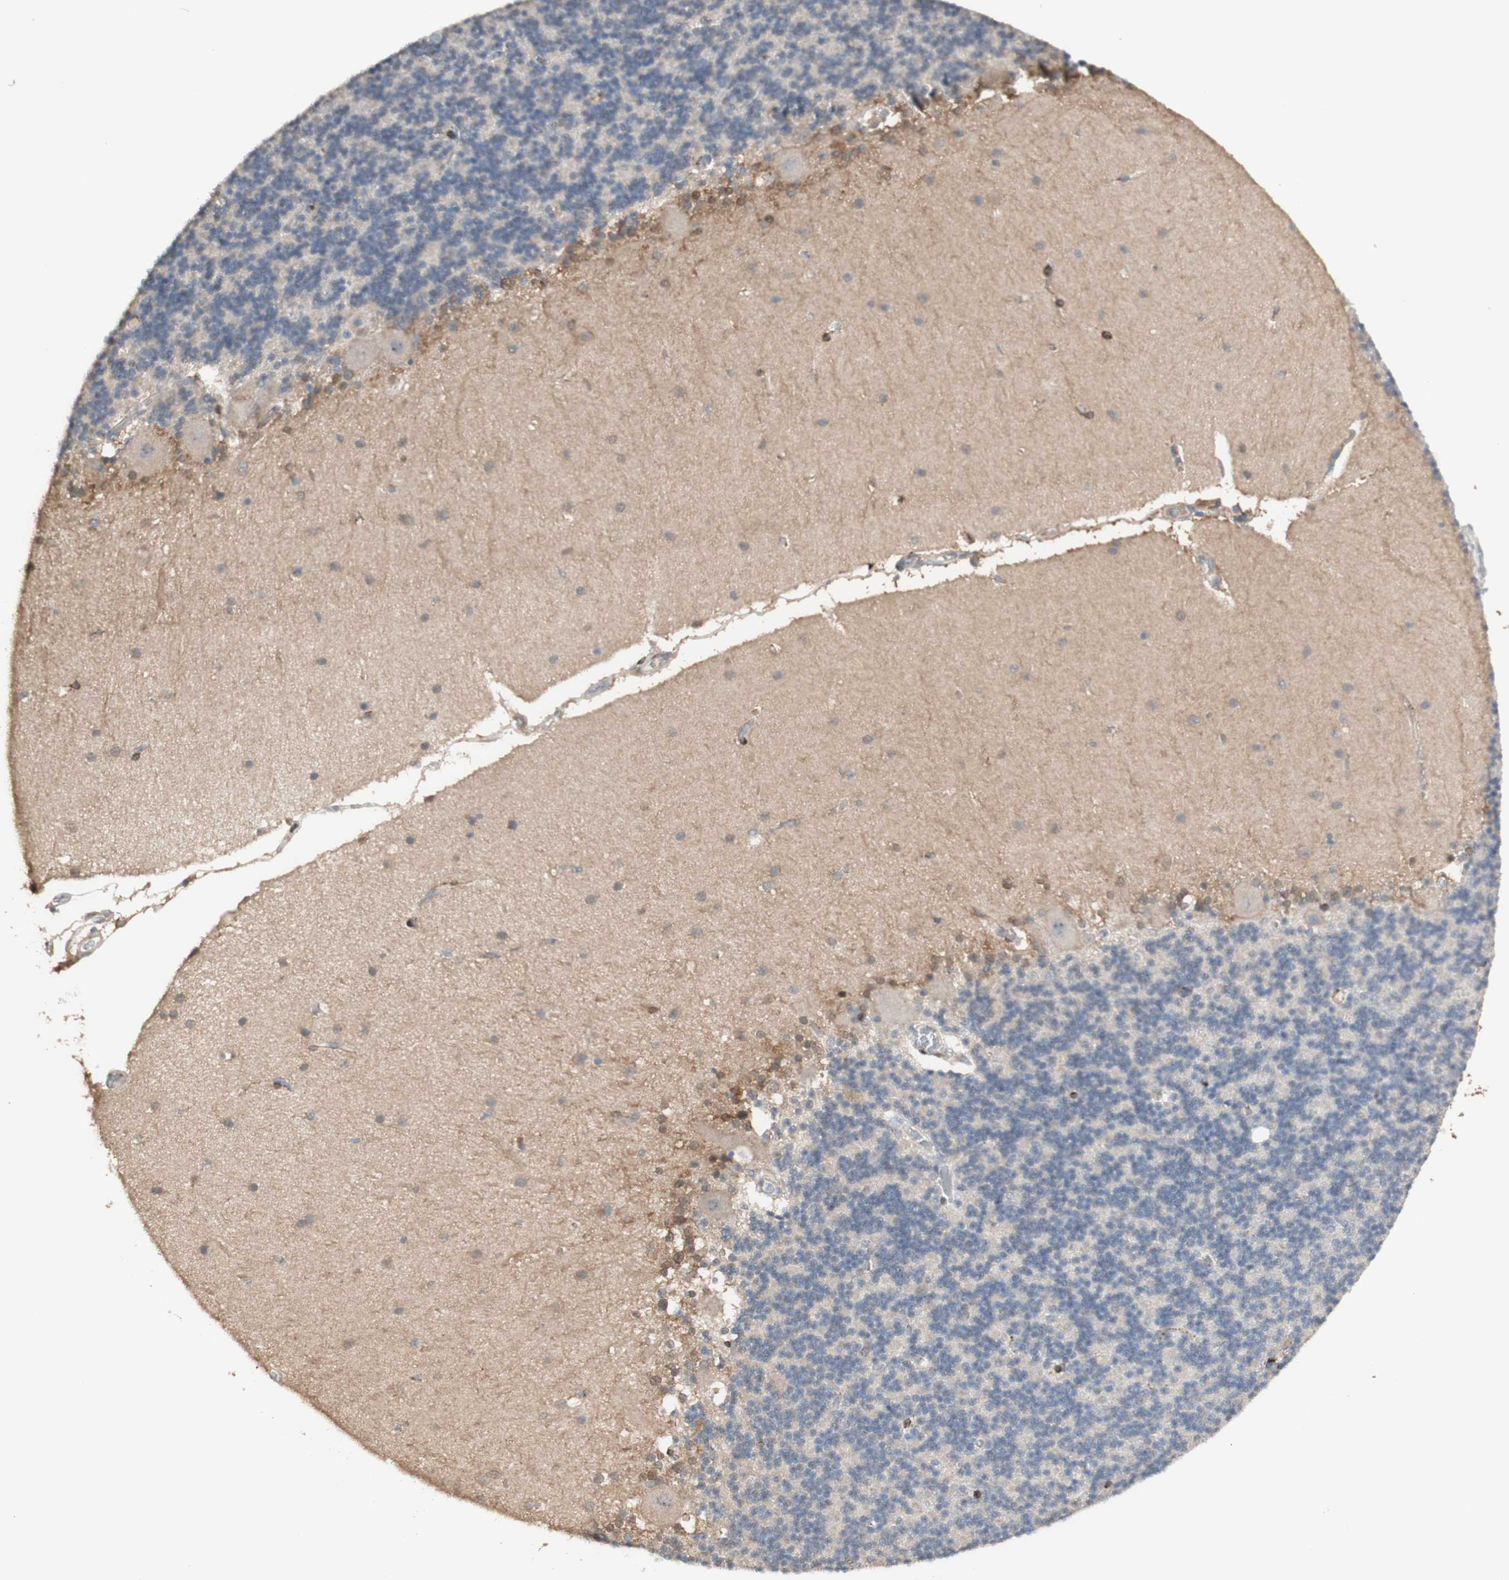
{"staining": {"intensity": "negative", "quantity": "none", "location": "none"}, "tissue": "cerebellum", "cell_type": "Cells in granular layer", "image_type": "normal", "snomed": [{"axis": "morphology", "description": "Normal tissue, NOS"}, {"axis": "topography", "description": "Cerebellum"}], "caption": "Immunohistochemistry of benign cerebellum displays no expression in cells in granular layer.", "gene": "MUC3A", "patient": {"sex": "female", "age": 54}}